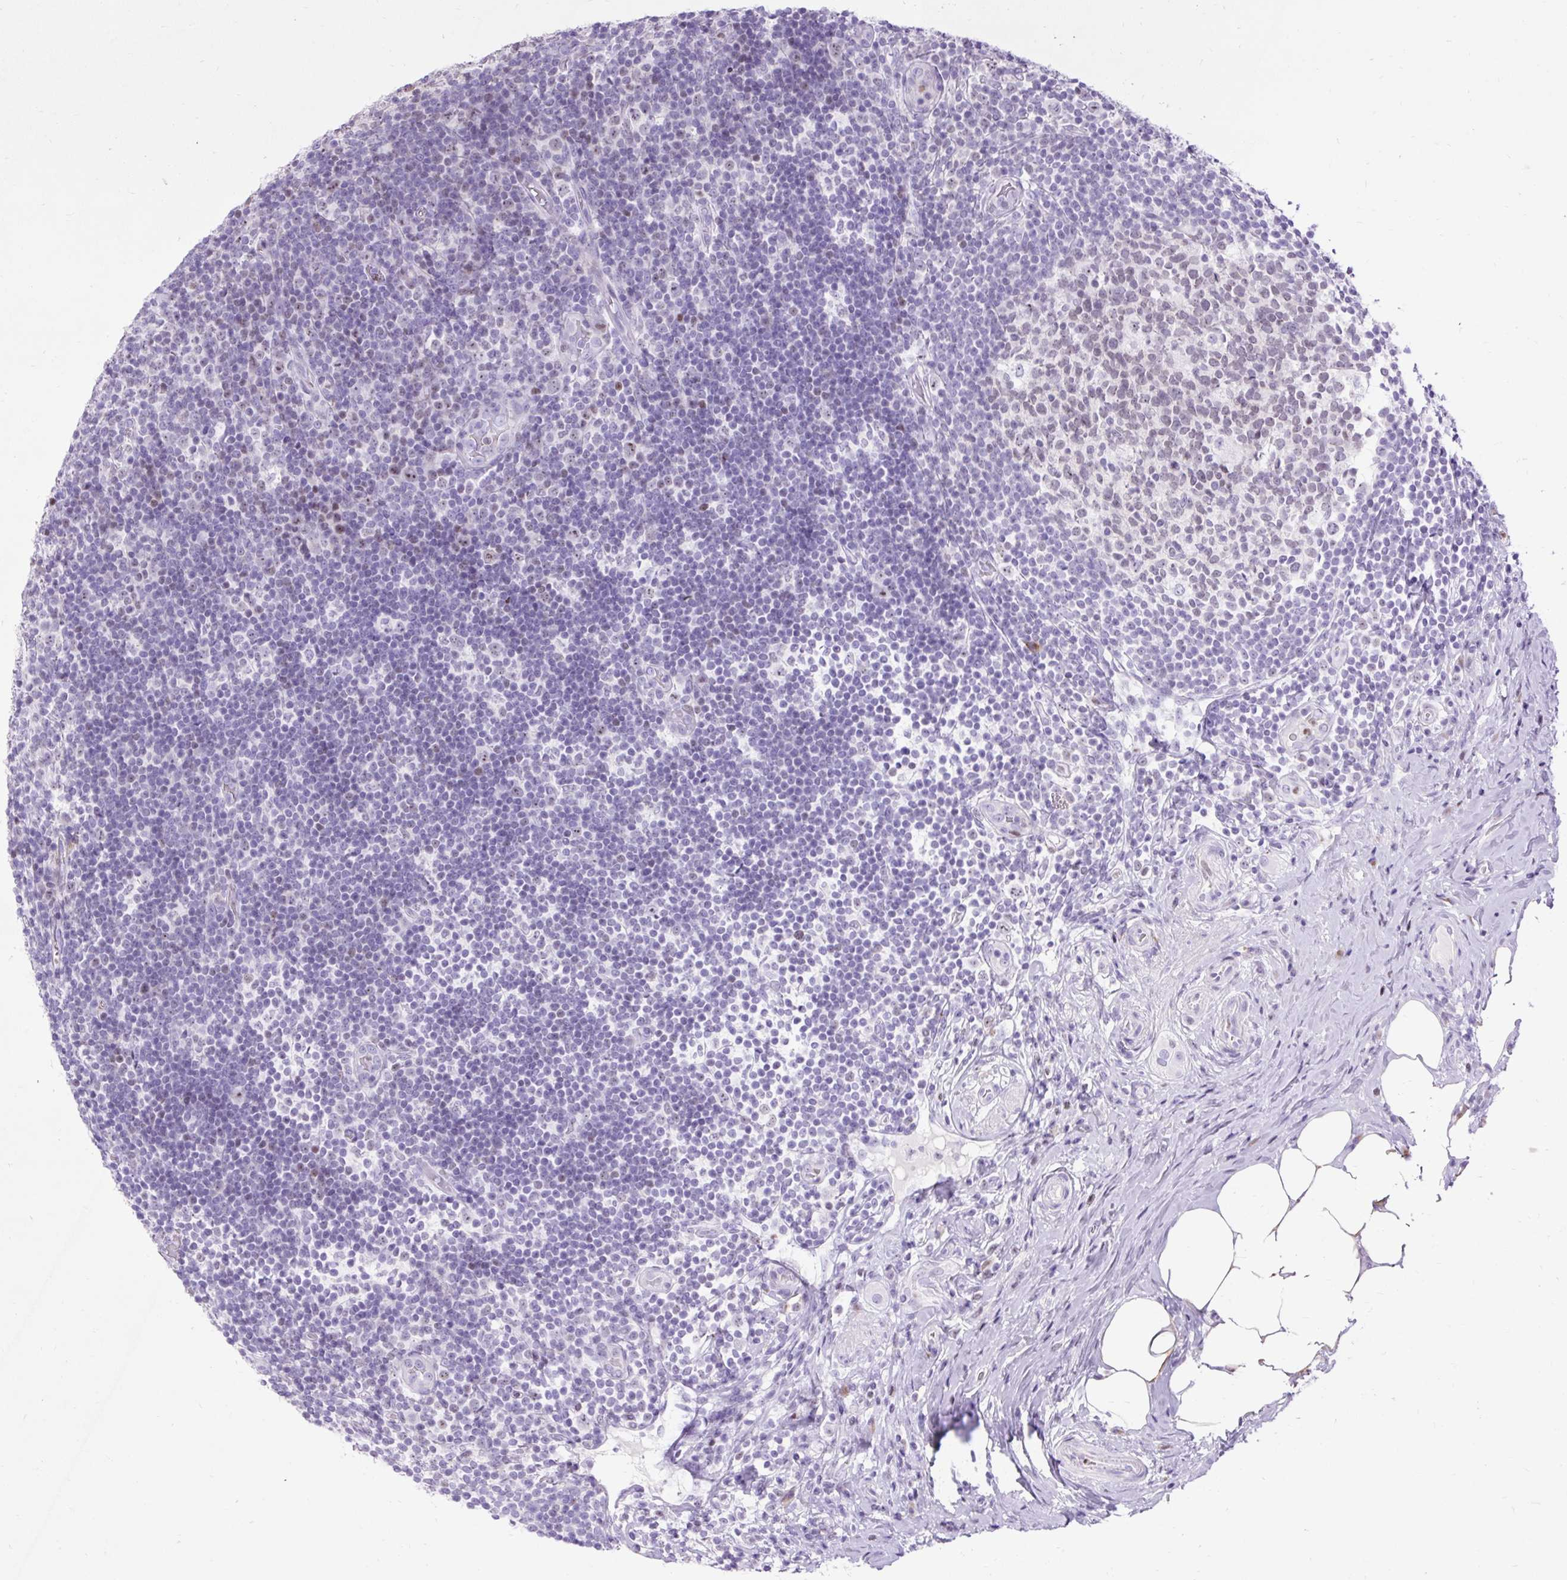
{"staining": {"intensity": "weak", "quantity": "25%-75%", "location": "nuclear"}, "tissue": "appendix", "cell_type": "Glandular cells", "image_type": "normal", "snomed": [{"axis": "morphology", "description": "Normal tissue, NOS"}, {"axis": "topography", "description": "Appendix"}], "caption": "Normal appendix was stained to show a protein in brown. There is low levels of weak nuclear expression in approximately 25%-75% of glandular cells.", "gene": "SPC24", "patient": {"sex": "female", "age": 43}}